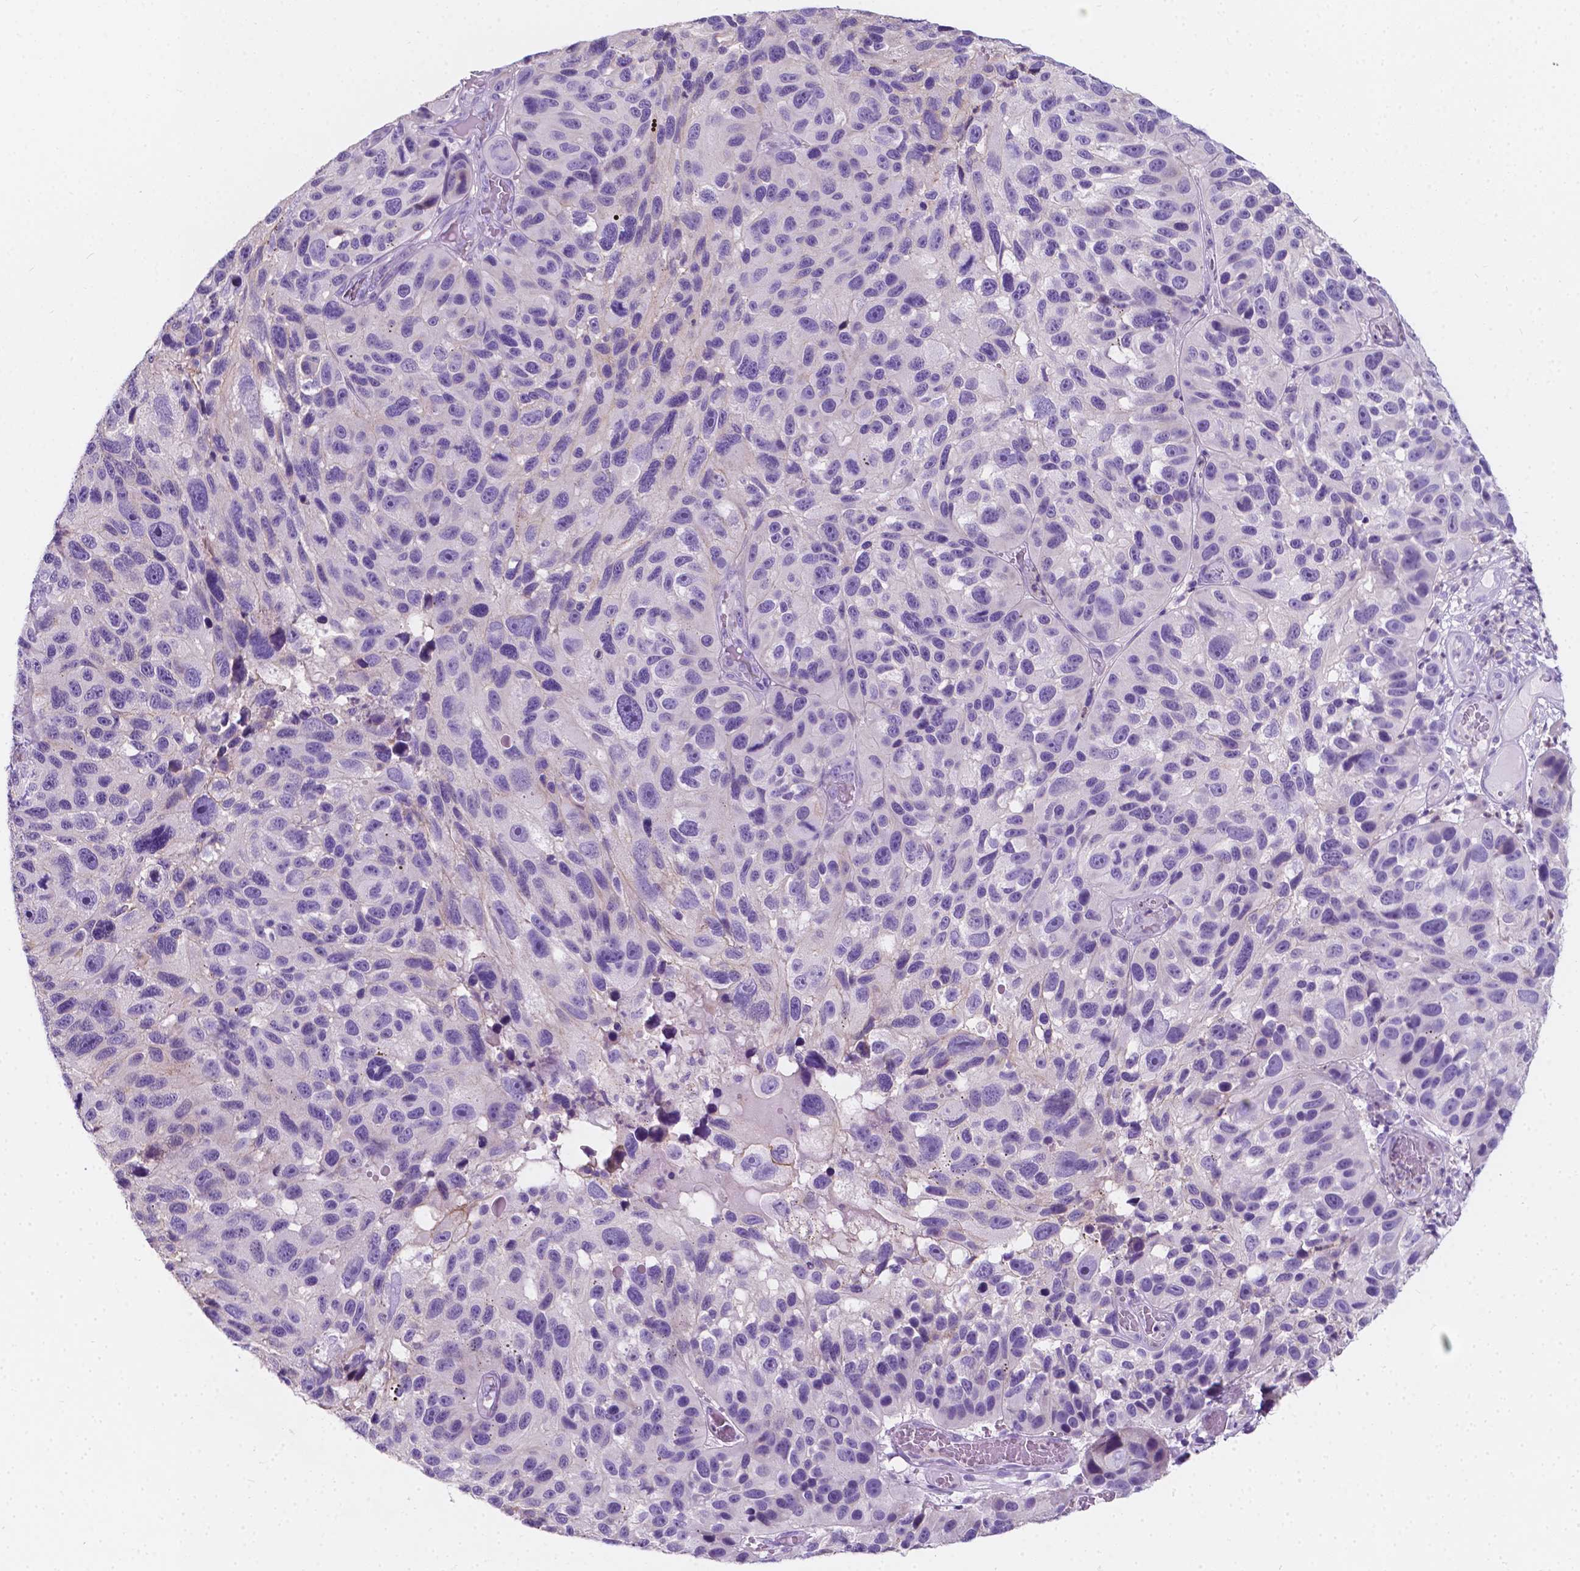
{"staining": {"intensity": "negative", "quantity": "none", "location": "none"}, "tissue": "melanoma", "cell_type": "Tumor cells", "image_type": "cancer", "snomed": [{"axis": "morphology", "description": "Malignant melanoma, NOS"}, {"axis": "topography", "description": "Skin"}], "caption": "IHC of human malignant melanoma exhibits no staining in tumor cells.", "gene": "GNAO1", "patient": {"sex": "male", "age": 53}}